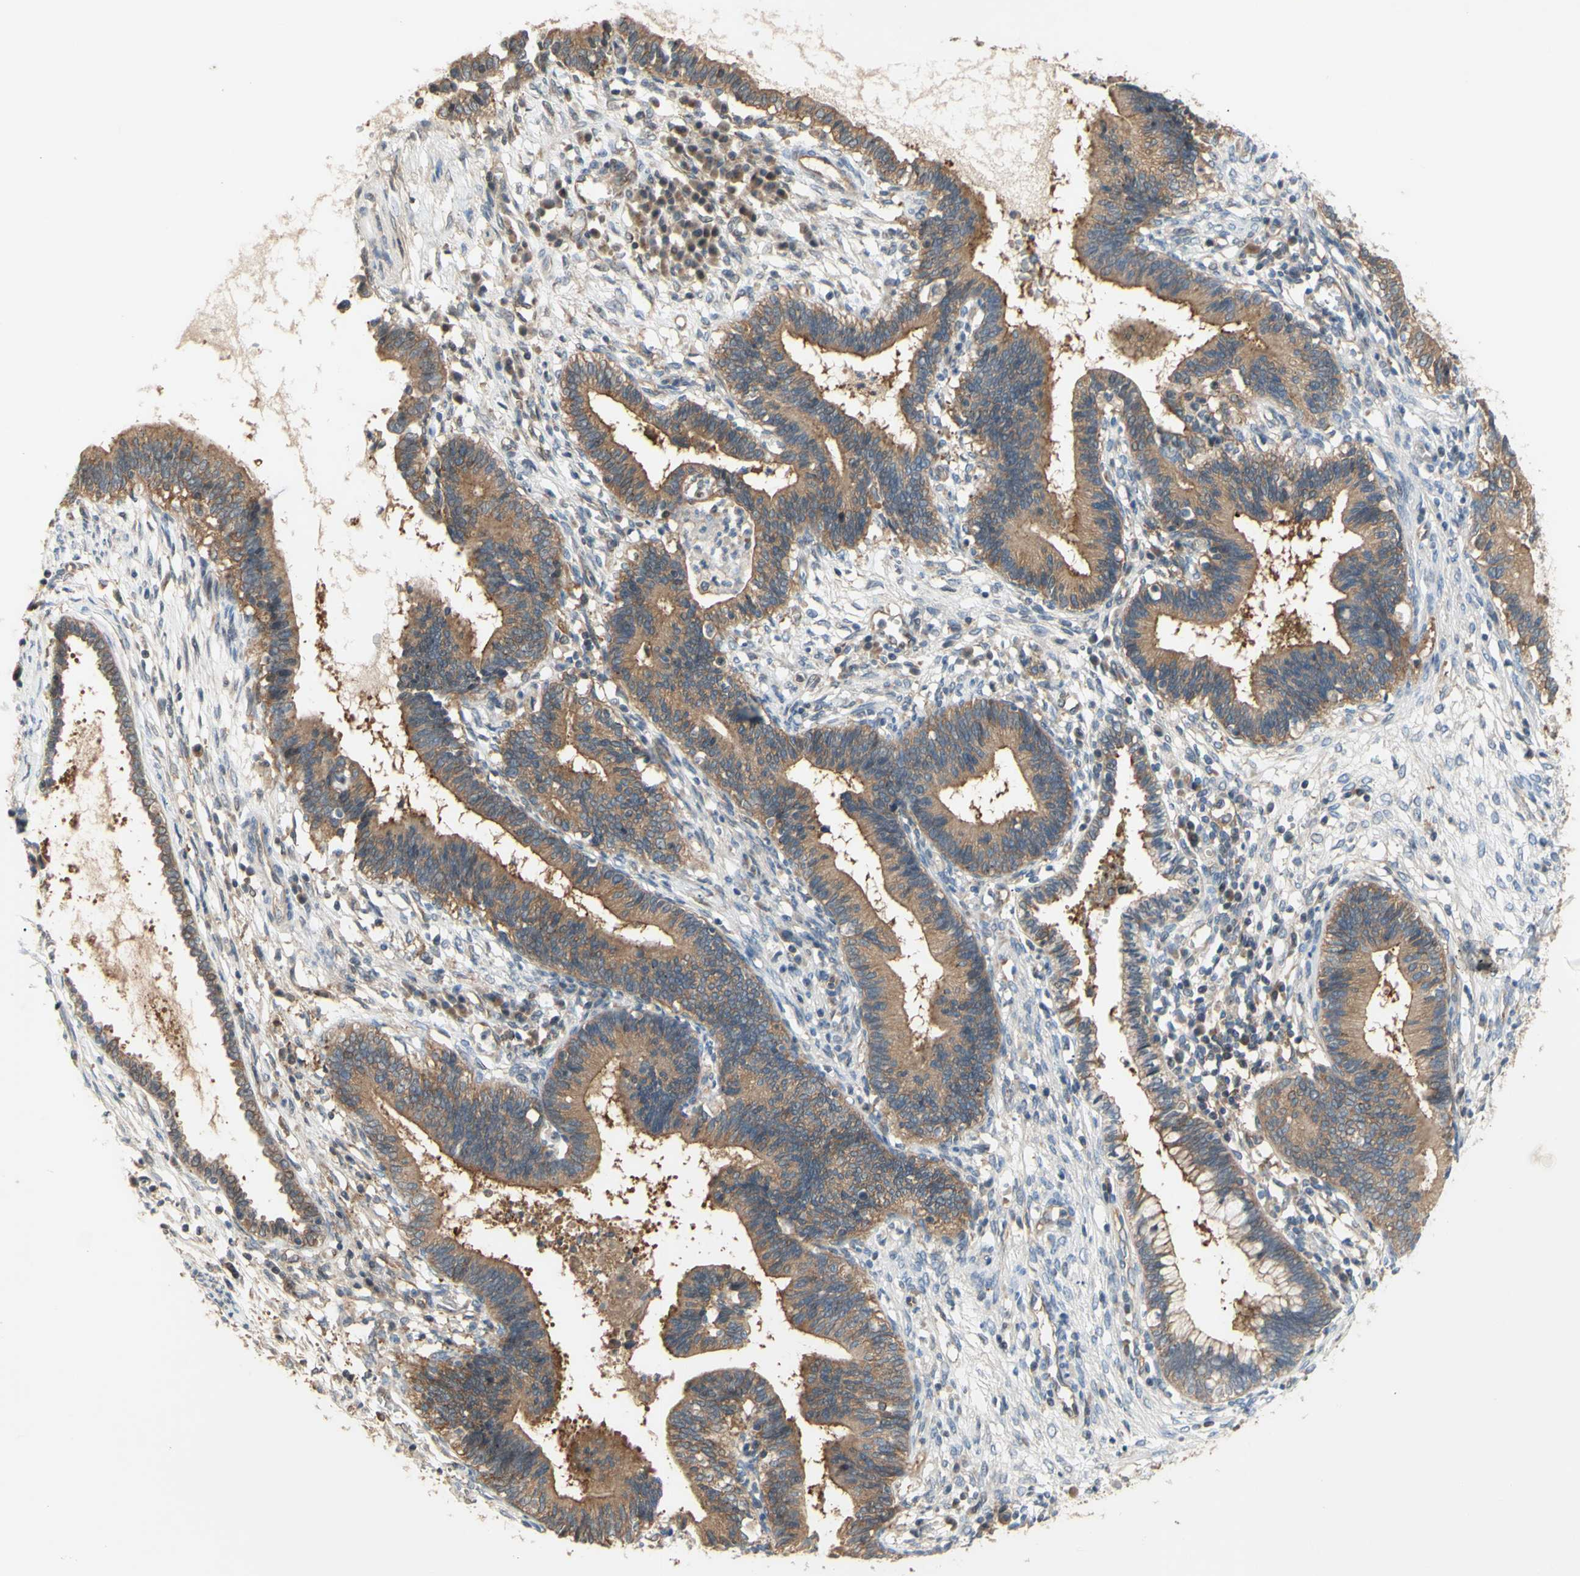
{"staining": {"intensity": "moderate", "quantity": ">75%", "location": "cytoplasmic/membranous"}, "tissue": "cervical cancer", "cell_type": "Tumor cells", "image_type": "cancer", "snomed": [{"axis": "morphology", "description": "Adenocarcinoma, NOS"}, {"axis": "topography", "description": "Cervix"}], "caption": "Protein staining shows moderate cytoplasmic/membranous staining in approximately >75% of tumor cells in cervical adenocarcinoma.", "gene": "DYNLRB1", "patient": {"sex": "female", "age": 44}}